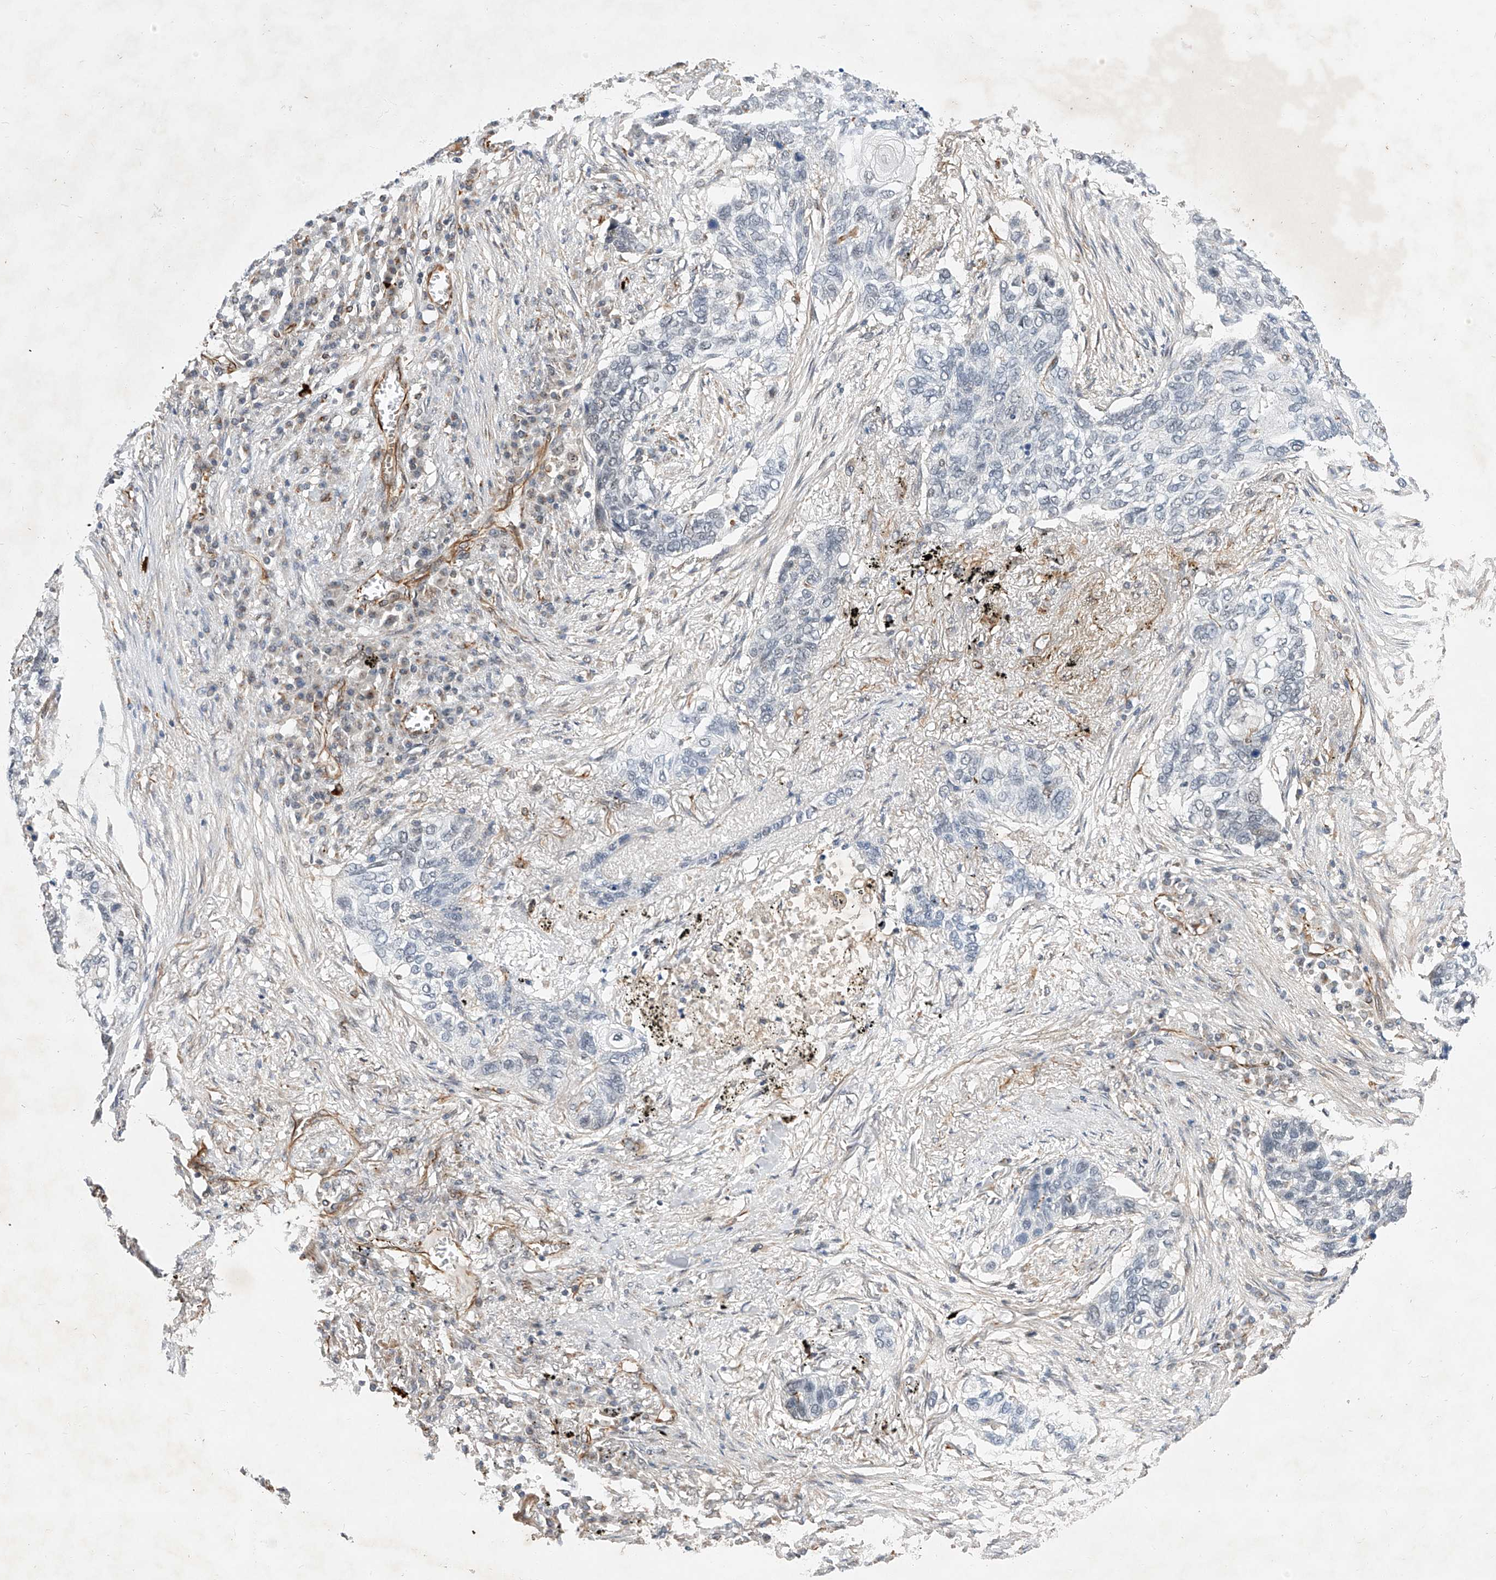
{"staining": {"intensity": "negative", "quantity": "none", "location": "none"}, "tissue": "lung cancer", "cell_type": "Tumor cells", "image_type": "cancer", "snomed": [{"axis": "morphology", "description": "Squamous cell carcinoma, NOS"}, {"axis": "topography", "description": "Lung"}], "caption": "Human lung cancer stained for a protein using immunohistochemistry (IHC) displays no staining in tumor cells.", "gene": "AMD1", "patient": {"sex": "female", "age": 63}}